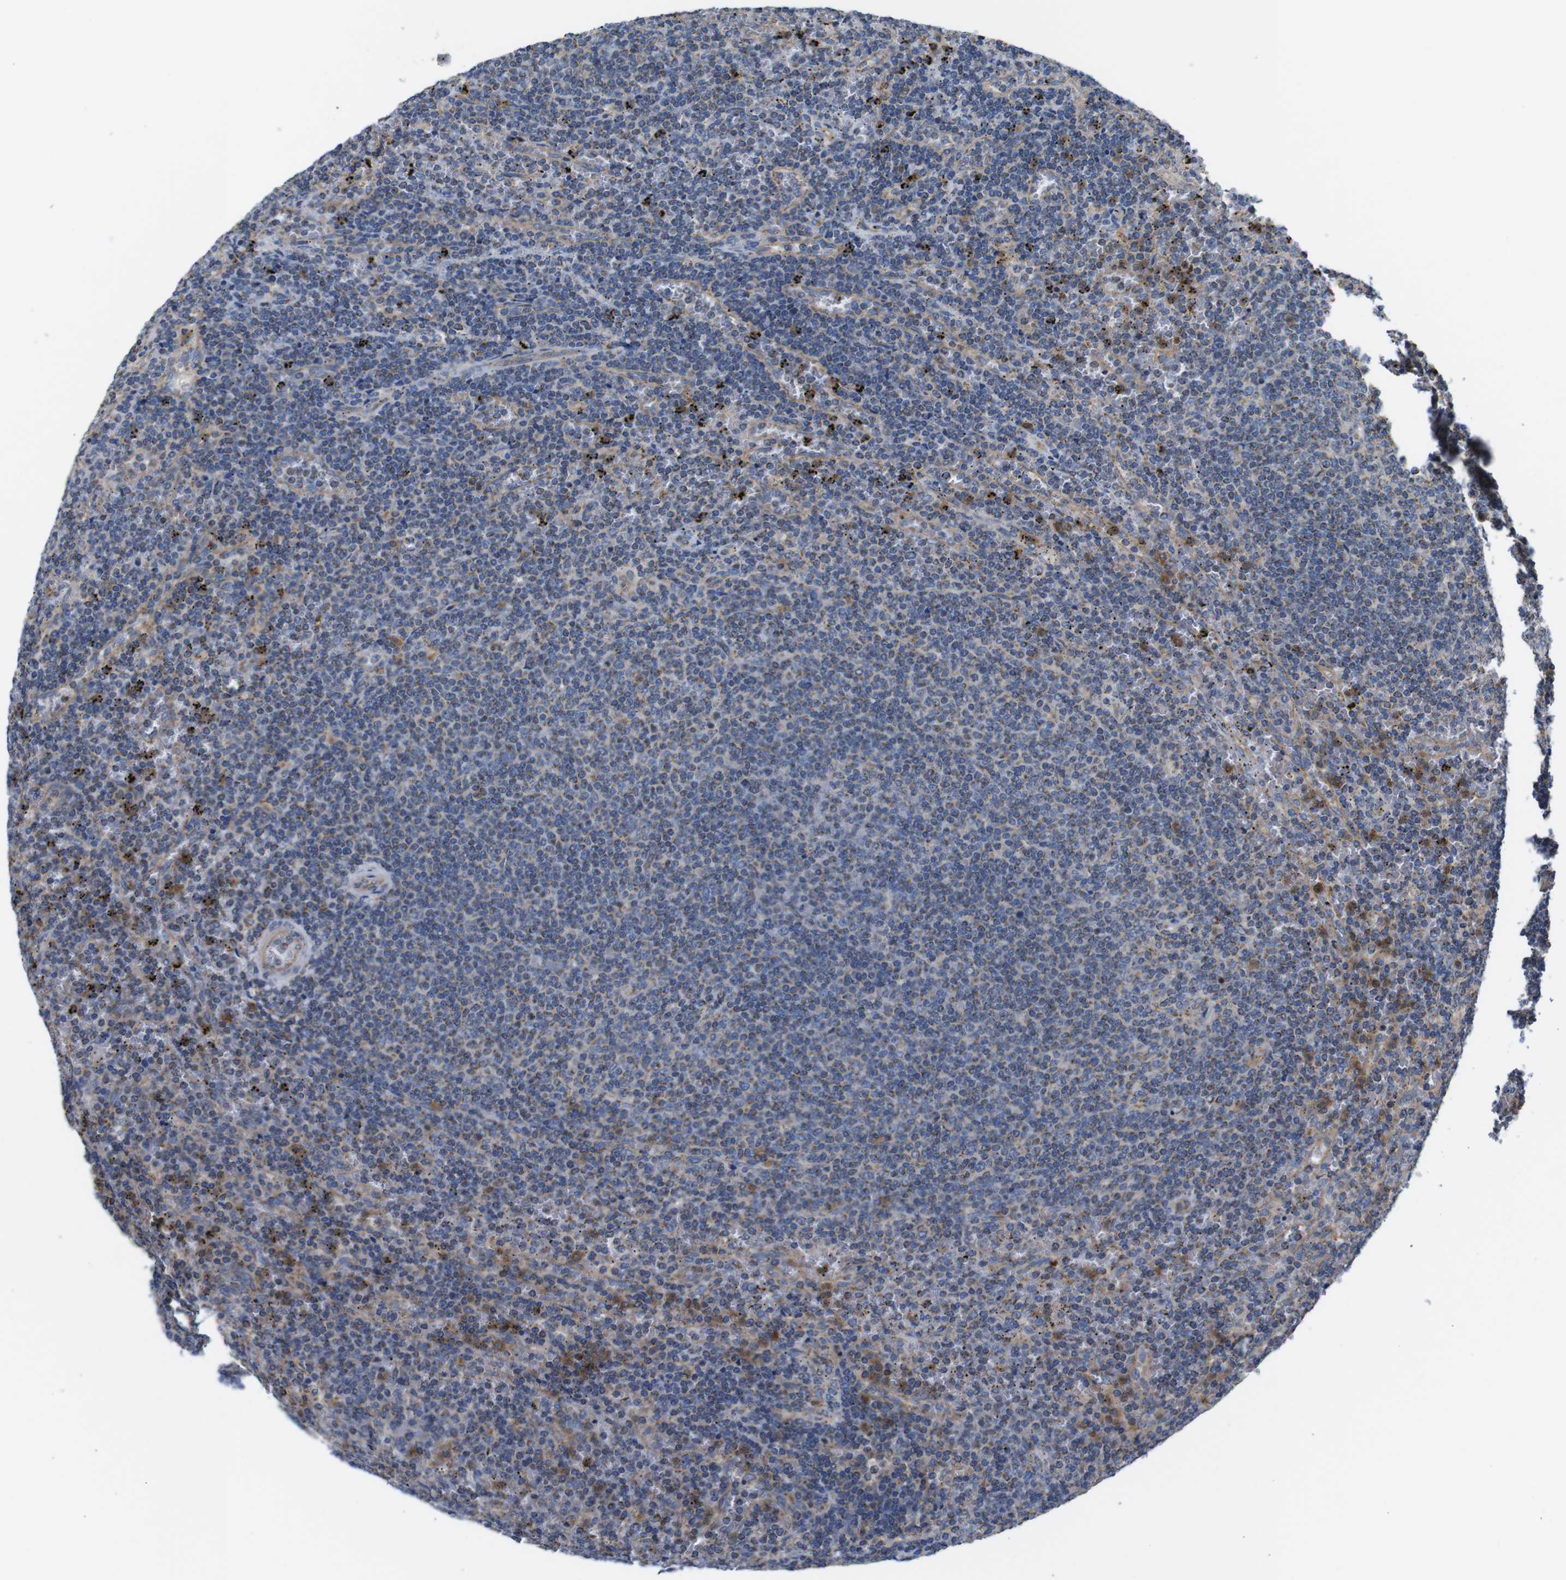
{"staining": {"intensity": "moderate", "quantity": "<25%", "location": "cytoplasmic/membranous"}, "tissue": "lymphoma", "cell_type": "Tumor cells", "image_type": "cancer", "snomed": [{"axis": "morphology", "description": "Malignant lymphoma, non-Hodgkin's type, Low grade"}, {"axis": "topography", "description": "Spleen"}], "caption": "An immunohistochemistry micrograph of neoplastic tissue is shown. Protein staining in brown labels moderate cytoplasmic/membranous positivity in lymphoma within tumor cells. The protein of interest is shown in brown color, while the nuclei are stained blue.", "gene": "PDCD1LG2", "patient": {"sex": "female", "age": 50}}